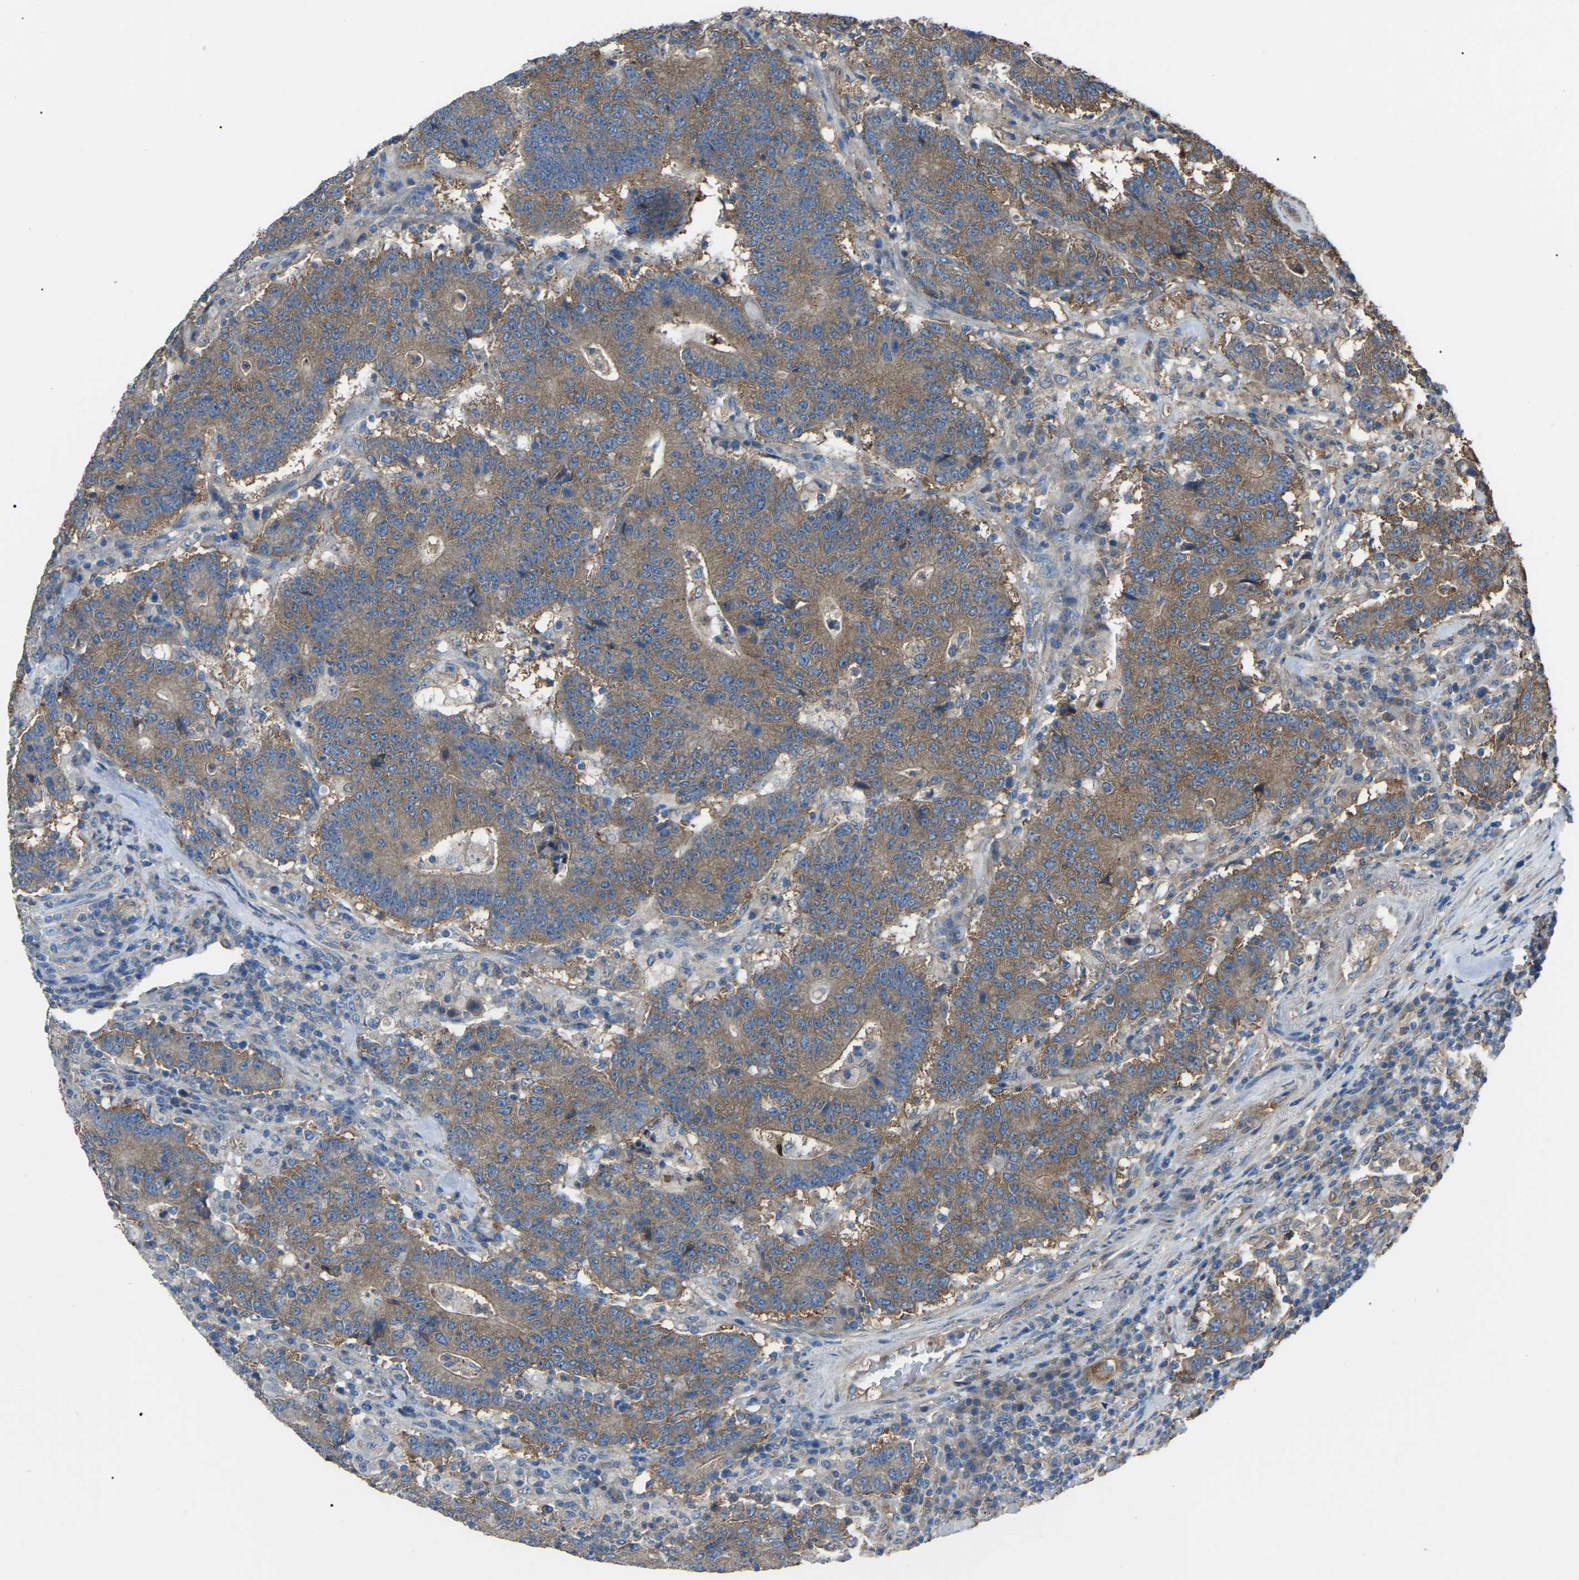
{"staining": {"intensity": "moderate", "quantity": ">75%", "location": "cytoplasmic/membranous"}, "tissue": "colorectal cancer", "cell_type": "Tumor cells", "image_type": "cancer", "snomed": [{"axis": "morphology", "description": "Normal tissue, NOS"}, {"axis": "morphology", "description": "Adenocarcinoma, NOS"}, {"axis": "topography", "description": "Colon"}], "caption": "IHC image of human adenocarcinoma (colorectal) stained for a protein (brown), which shows medium levels of moderate cytoplasmic/membranous staining in approximately >75% of tumor cells.", "gene": "AIMP1", "patient": {"sex": "female", "age": 75}}